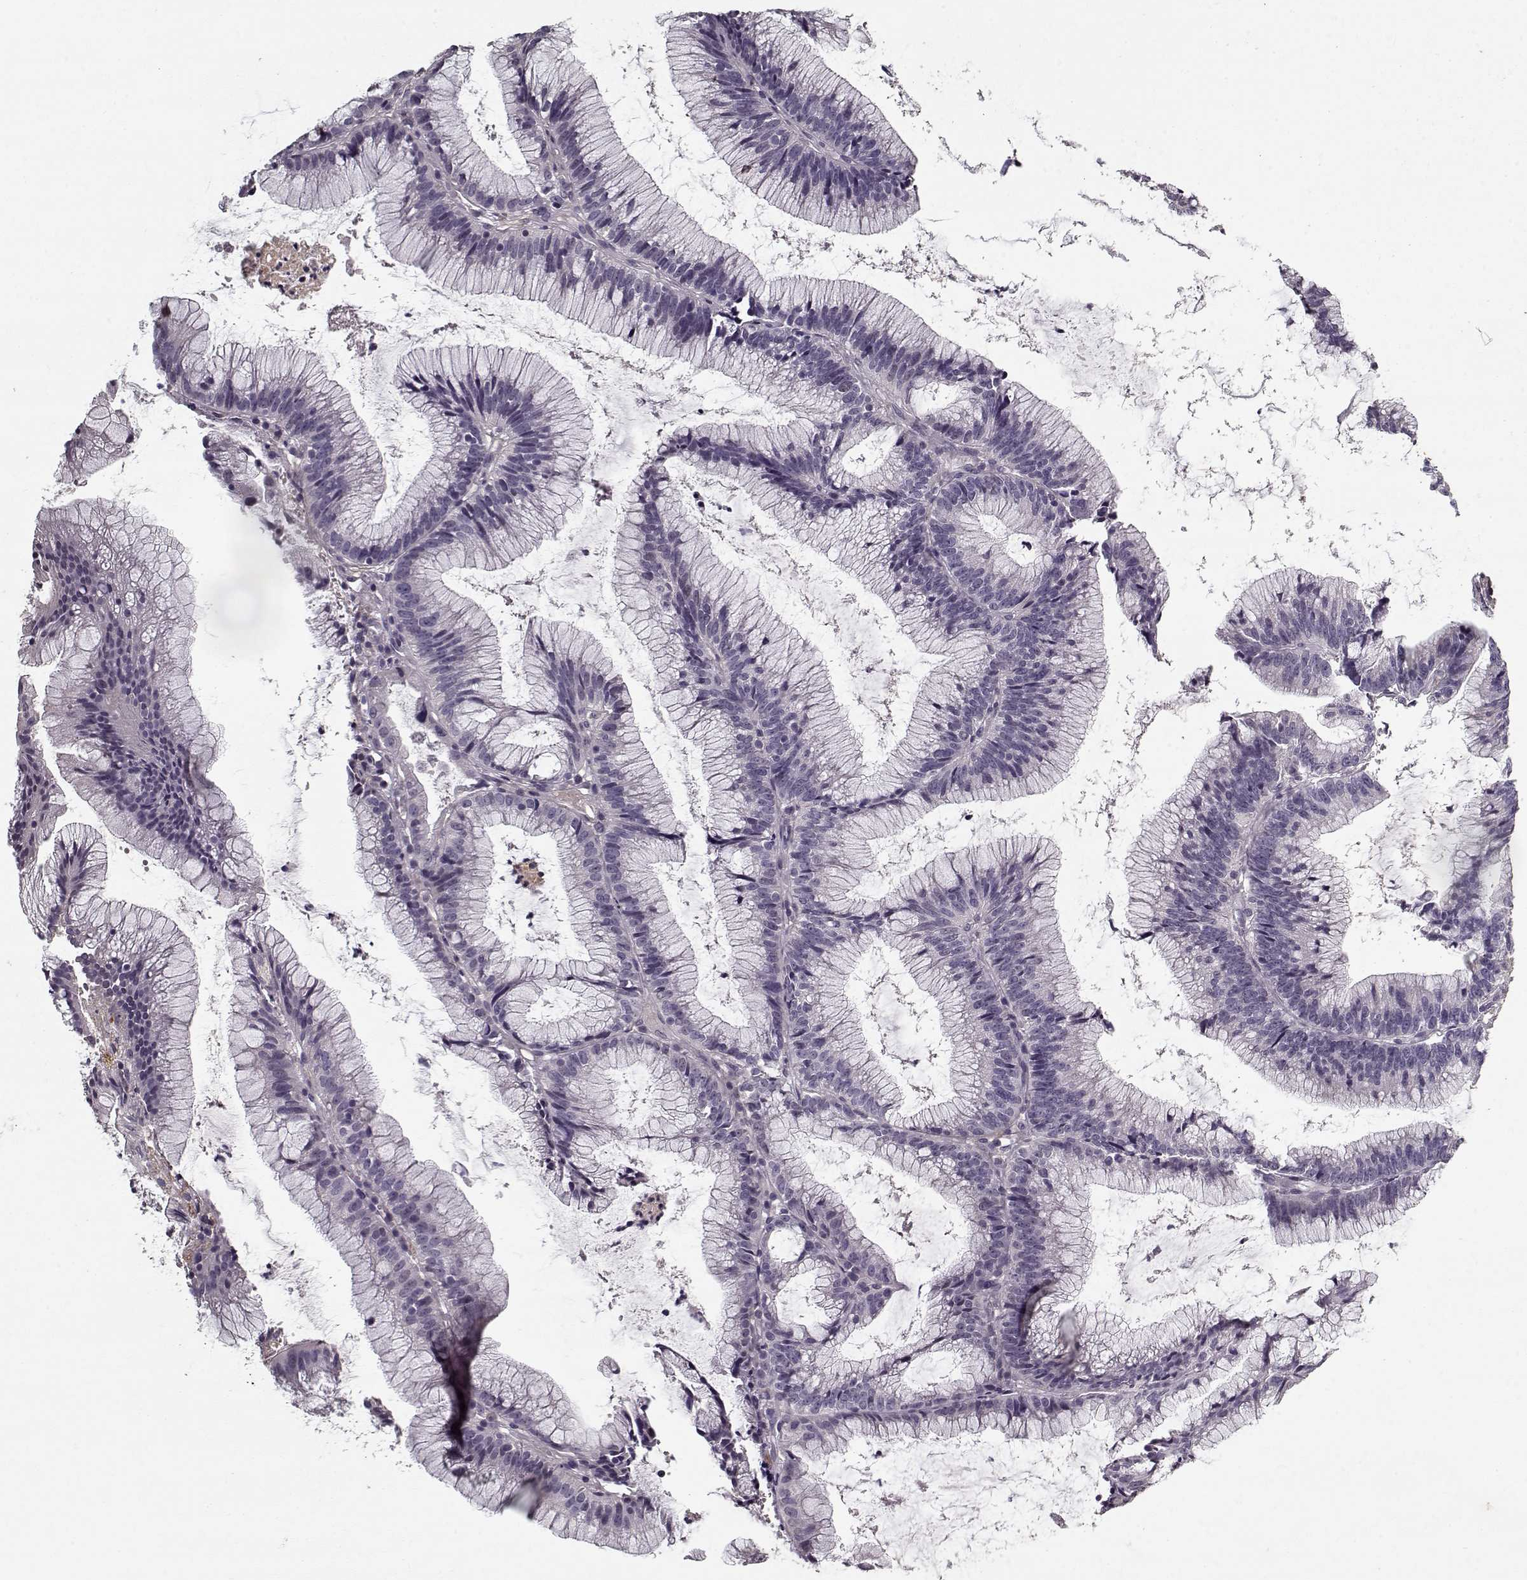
{"staining": {"intensity": "negative", "quantity": "none", "location": "none"}, "tissue": "colorectal cancer", "cell_type": "Tumor cells", "image_type": "cancer", "snomed": [{"axis": "morphology", "description": "Adenocarcinoma, NOS"}, {"axis": "topography", "description": "Colon"}], "caption": "Adenocarcinoma (colorectal) was stained to show a protein in brown. There is no significant staining in tumor cells. (Stains: DAB immunohistochemistry (IHC) with hematoxylin counter stain, Microscopy: brightfield microscopy at high magnification).", "gene": "LUM", "patient": {"sex": "female", "age": 78}}